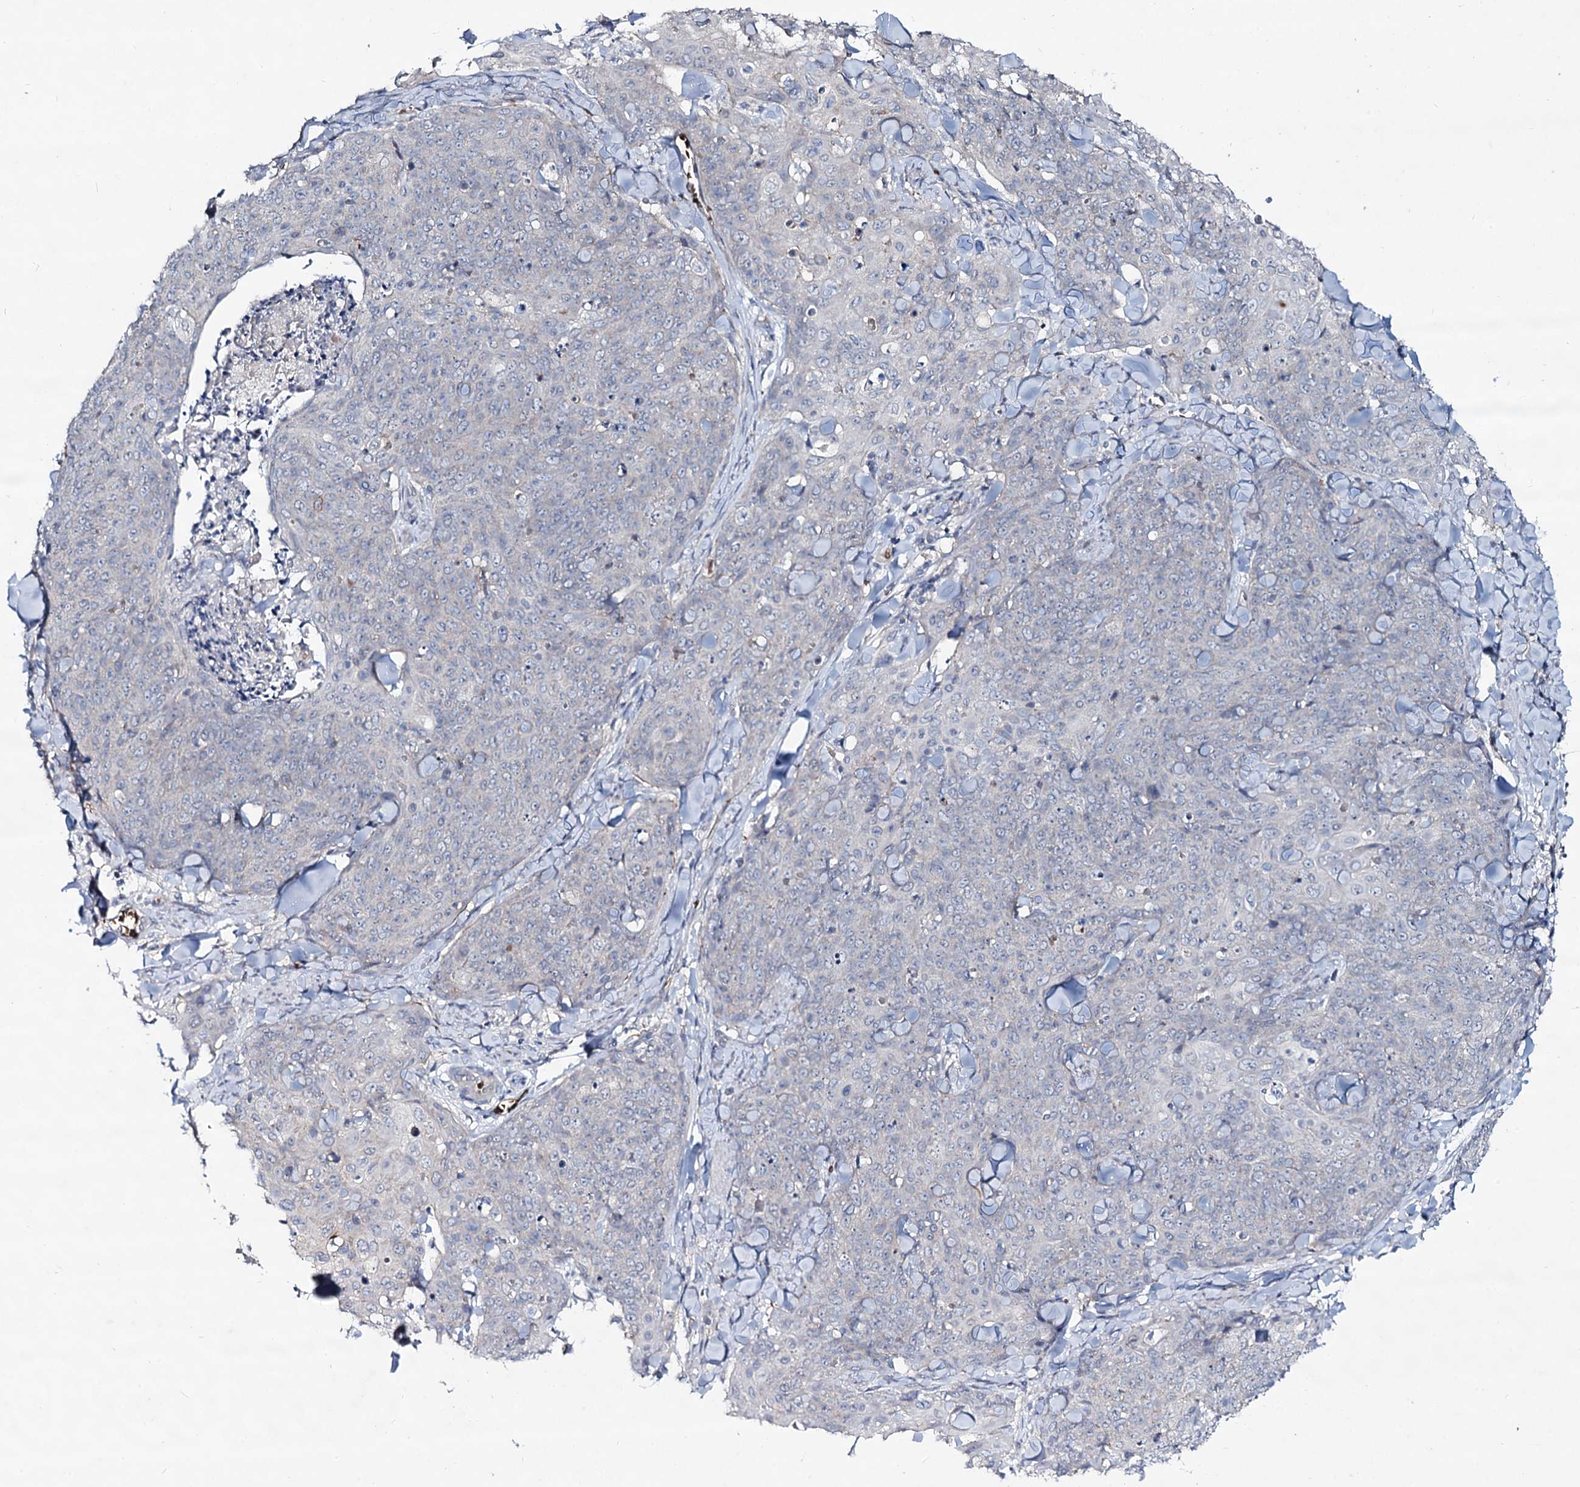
{"staining": {"intensity": "negative", "quantity": "none", "location": "none"}, "tissue": "skin cancer", "cell_type": "Tumor cells", "image_type": "cancer", "snomed": [{"axis": "morphology", "description": "Squamous cell carcinoma, NOS"}, {"axis": "topography", "description": "Skin"}, {"axis": "topography", "description": "Vulva"}], "caption": "Immunohistochemistry (IHC) of squamous cell carcinoma (skin) shows no staining in tumor cells.", "gene": "RNF6", "patient": {"sex": "female", "age": 85}}